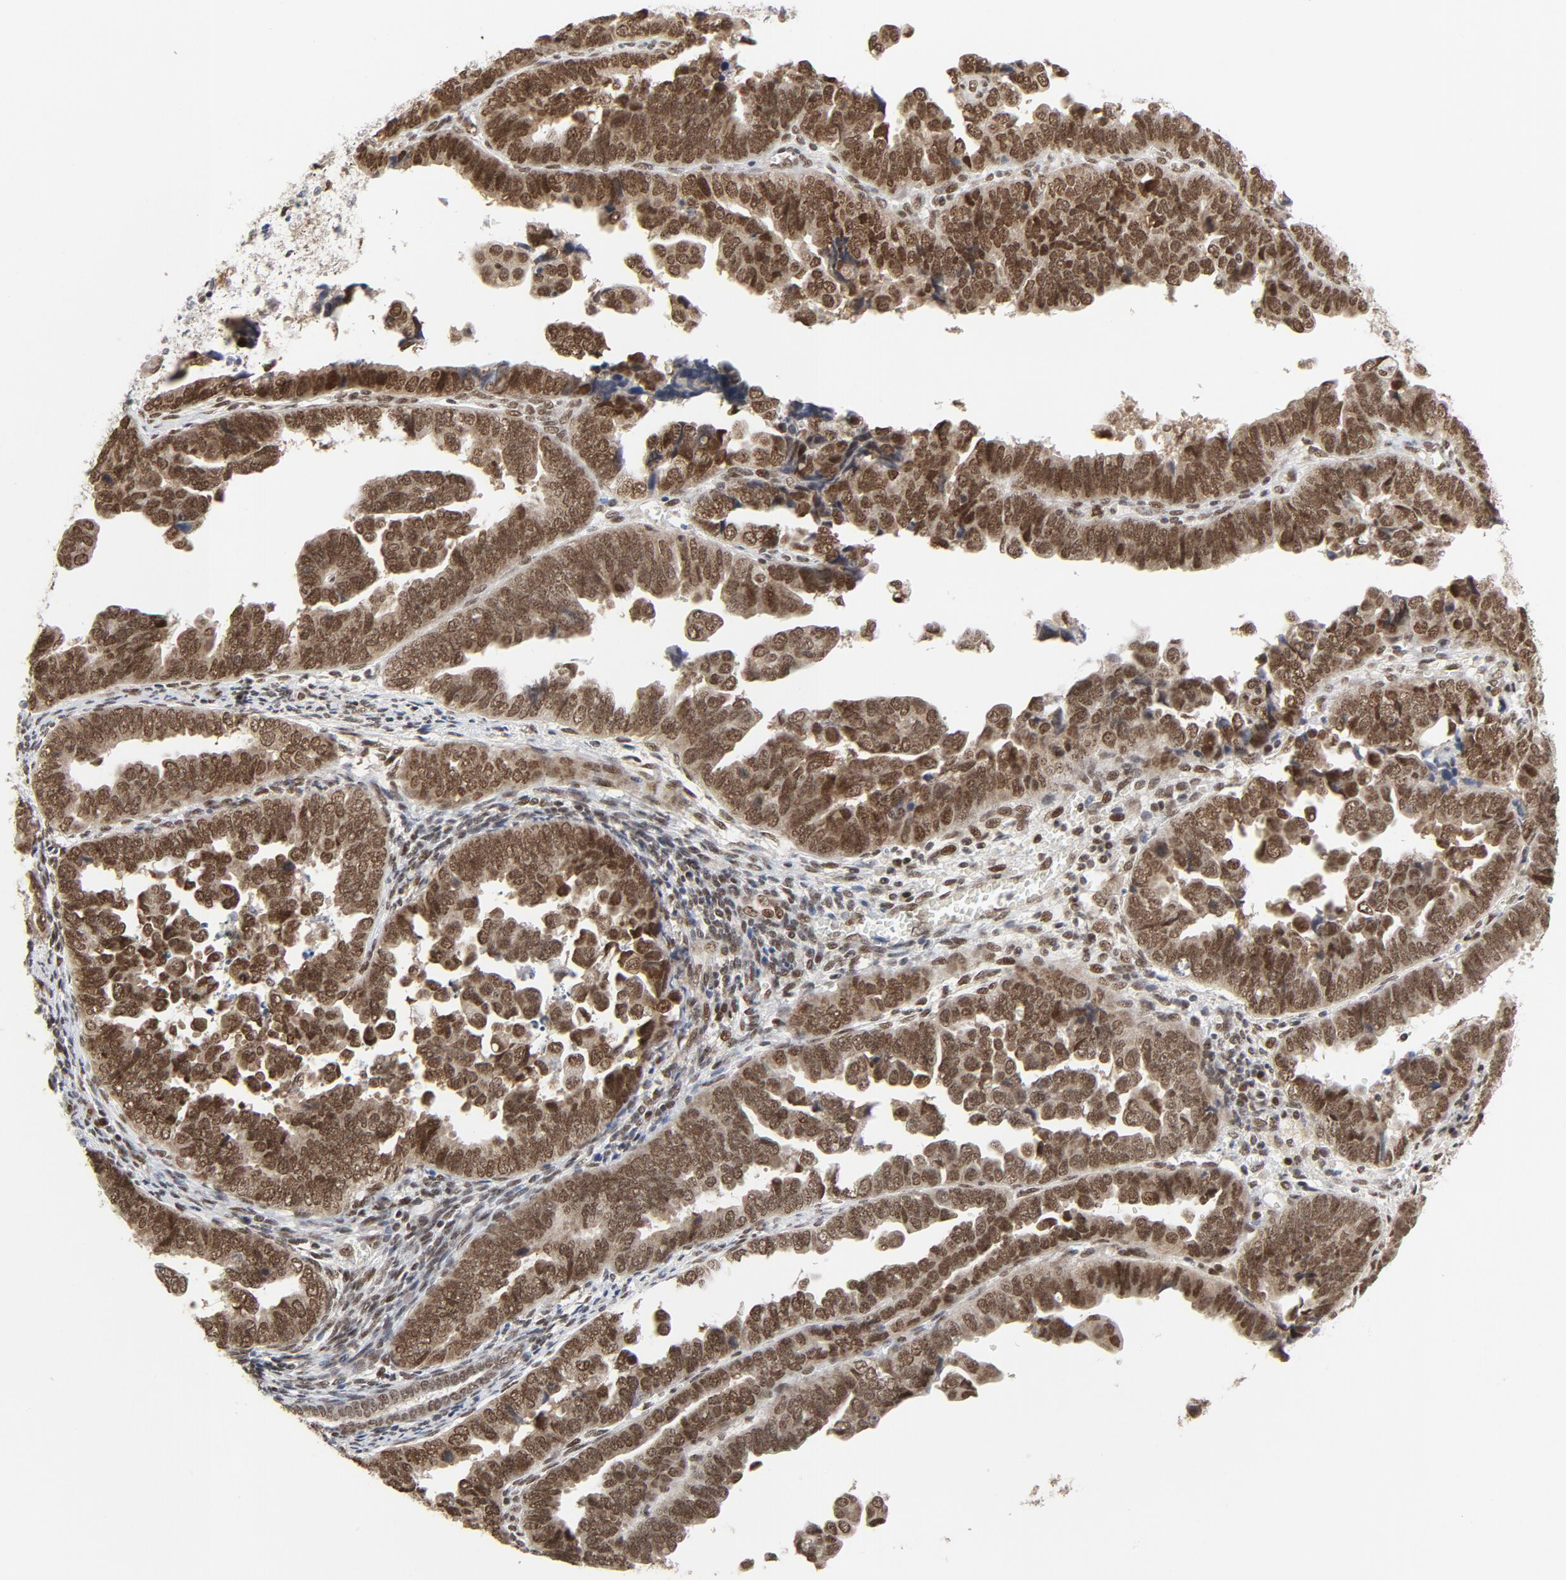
{"staining": {"intensity": "strong", "quantity": ">75%", "location": "nuclear"}, "tissue": "endometrial cancer", "cell_type": "Tumor cells", "image_type": "cancer", "snomed": [{"axis": "morphology", "description": "Adenocarcinoma, NOS"}, {"axis": "topography", "description": "Endometrium"}], "caption": "Immunohistochemical staining of human adenocarcinoma (endometrial) shows high levels of strong nuclear expression in about >75% of tumor cells.", "gene": "ERCC1", "patient": {"sex": "female", "age": 75}}